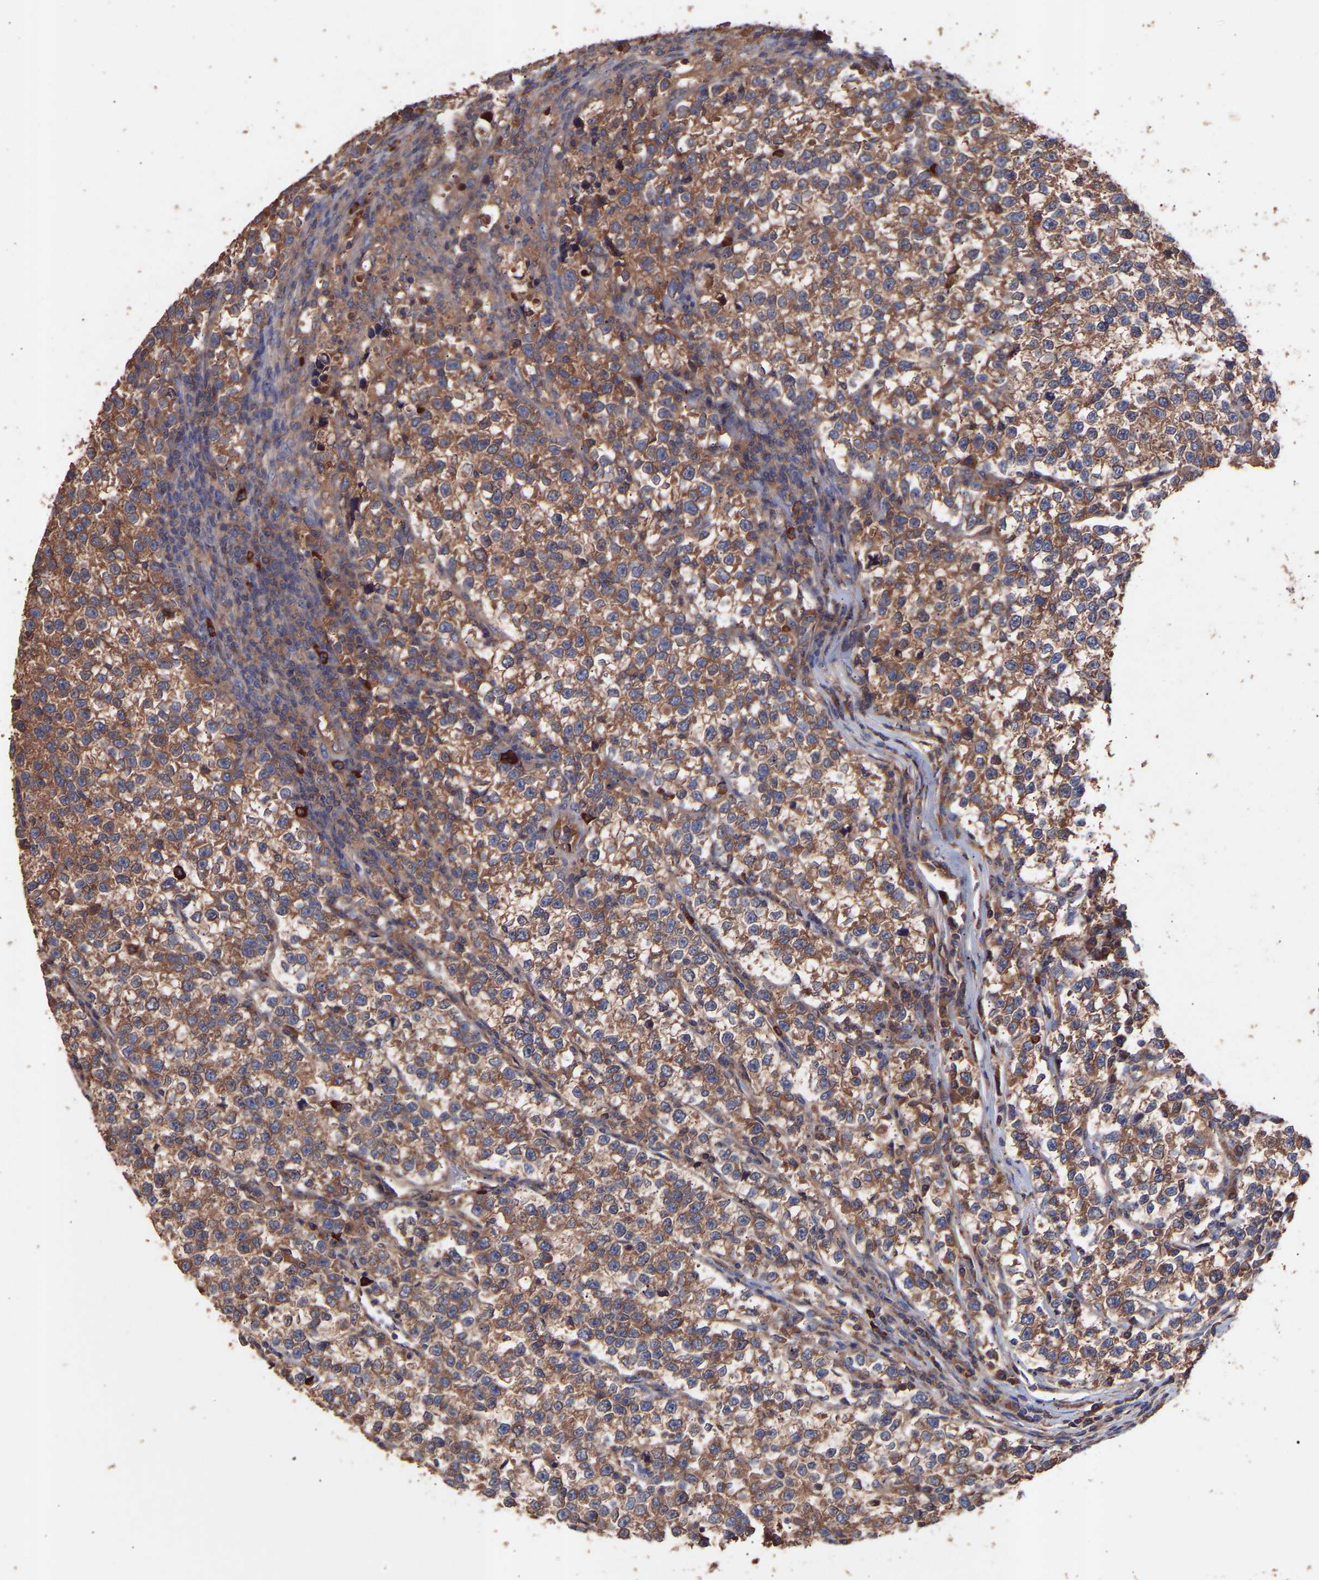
{"staining": {"intensity": "moderate", "quantity": ">75%", "location": "cytoplasmic/membranous"}, "tissue": "testis cancer", "cell_type": "Tumor cells", "image_type": "cancer", "snomed": [{"axis": "morphology", "description": "Normal tissue, NOS"}, {"axis": "morphology", "description": "Seminoma, NOS"}, {"axis": "topography", "description": "Testis"}], "caption": "Human testis seminoma stained with a protein marker shows moderate staining in tumor cells.", "gene": "TMEM268", "patient": {"sex": "male", "age": 43}}